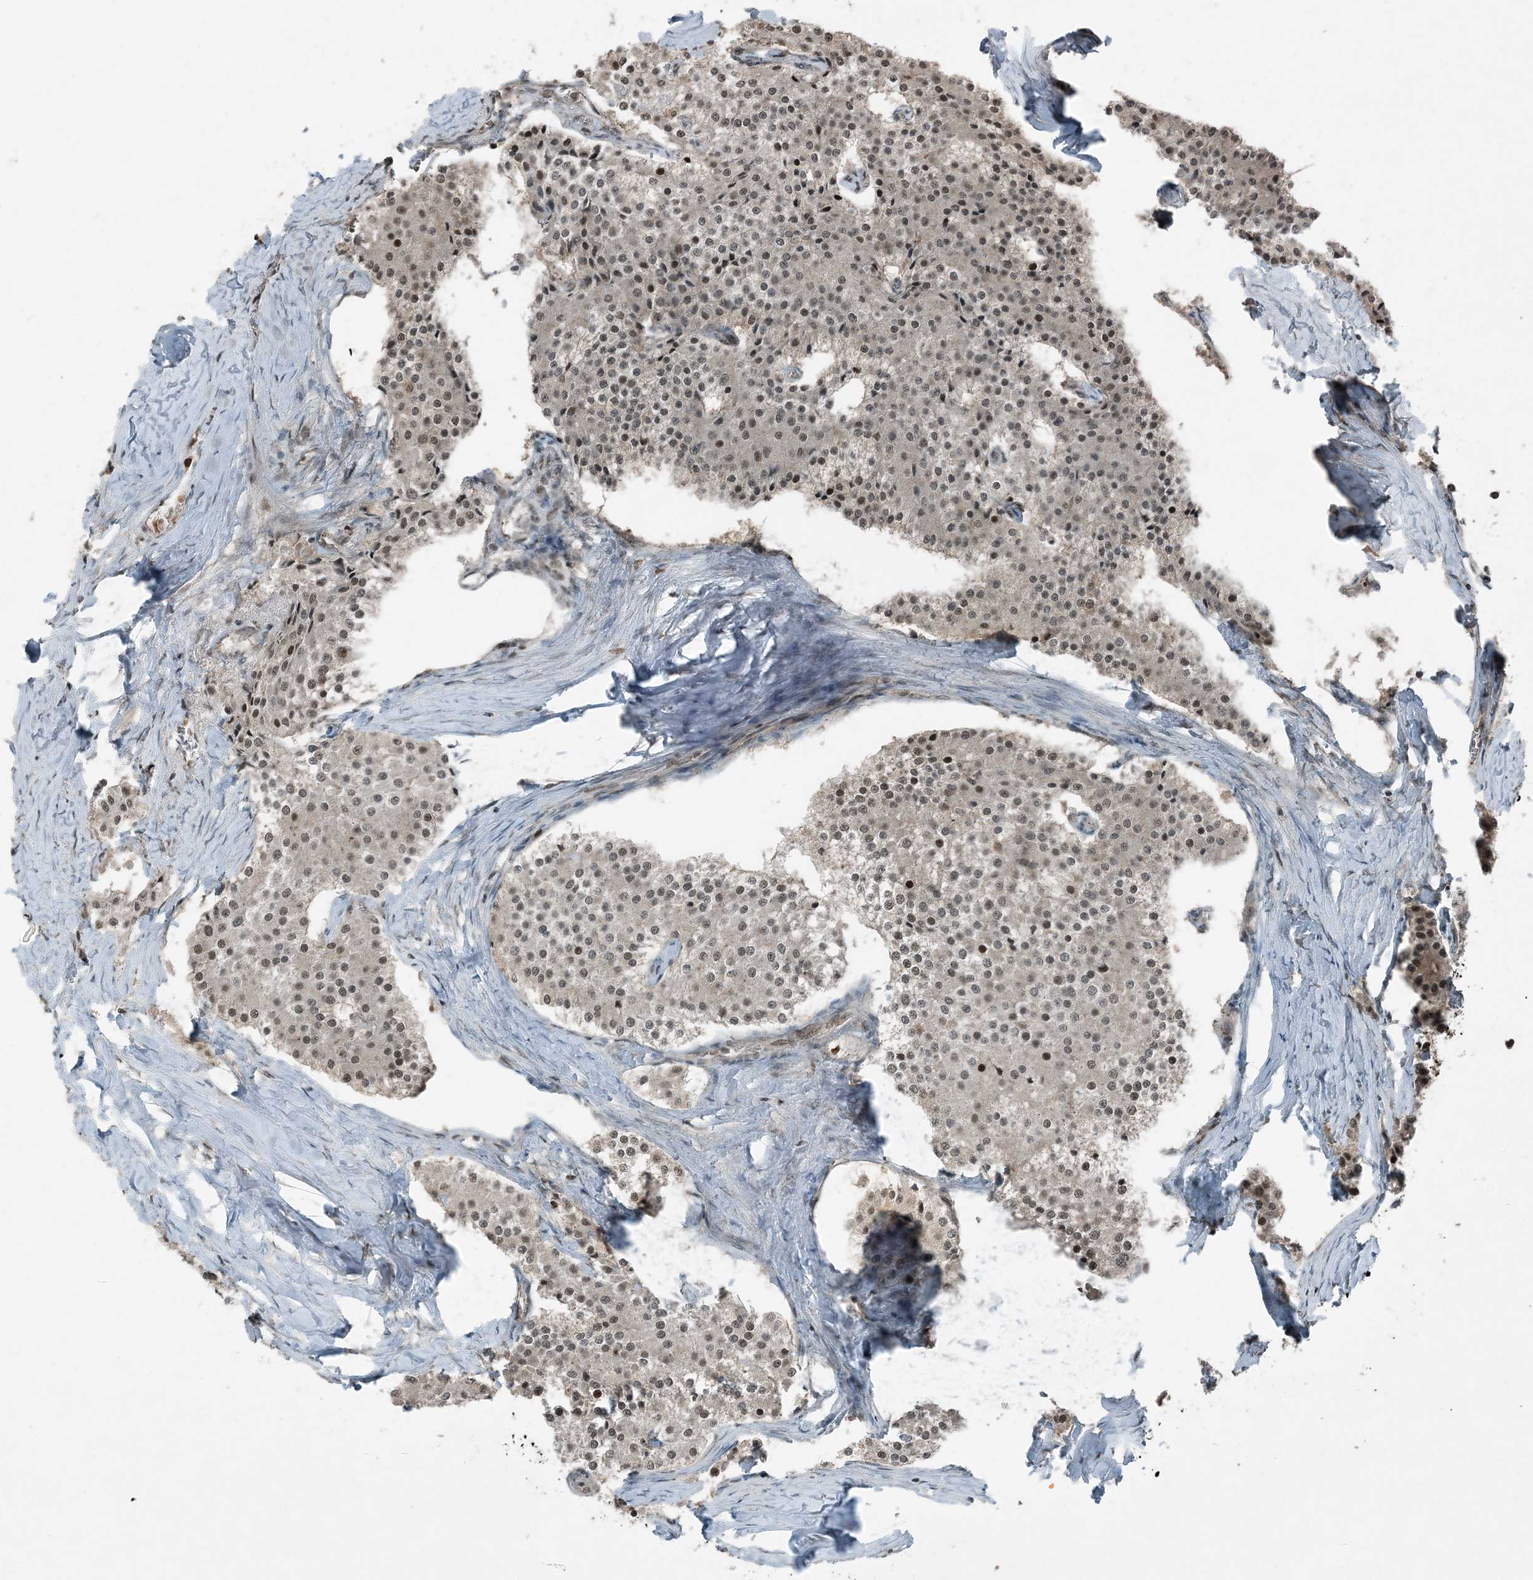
{"staining": {"intensity": "moderate", "quantity": ">75%", "location": "nuclear"}, "tissue": "carcinoid", "cell_type": "Tumor cells", "image_type": "cancer", "snomed": [{"axis": "morphology", "description": "Carcinoid, malignant, NOS"}, {"axis": "topography", "description": "Colon"}], "caption": "A histopathology image of human carcinoid (malignant) stained for a protein exhibits moderate nuclear brown staining in tumor cells. (DAB (3,3'-diaminobenzidine) IHC, brown staining for protein, blue staining for nuclei).", "gene": "TRAPPC12", "patient": {"sex": "female", "age": 52}}